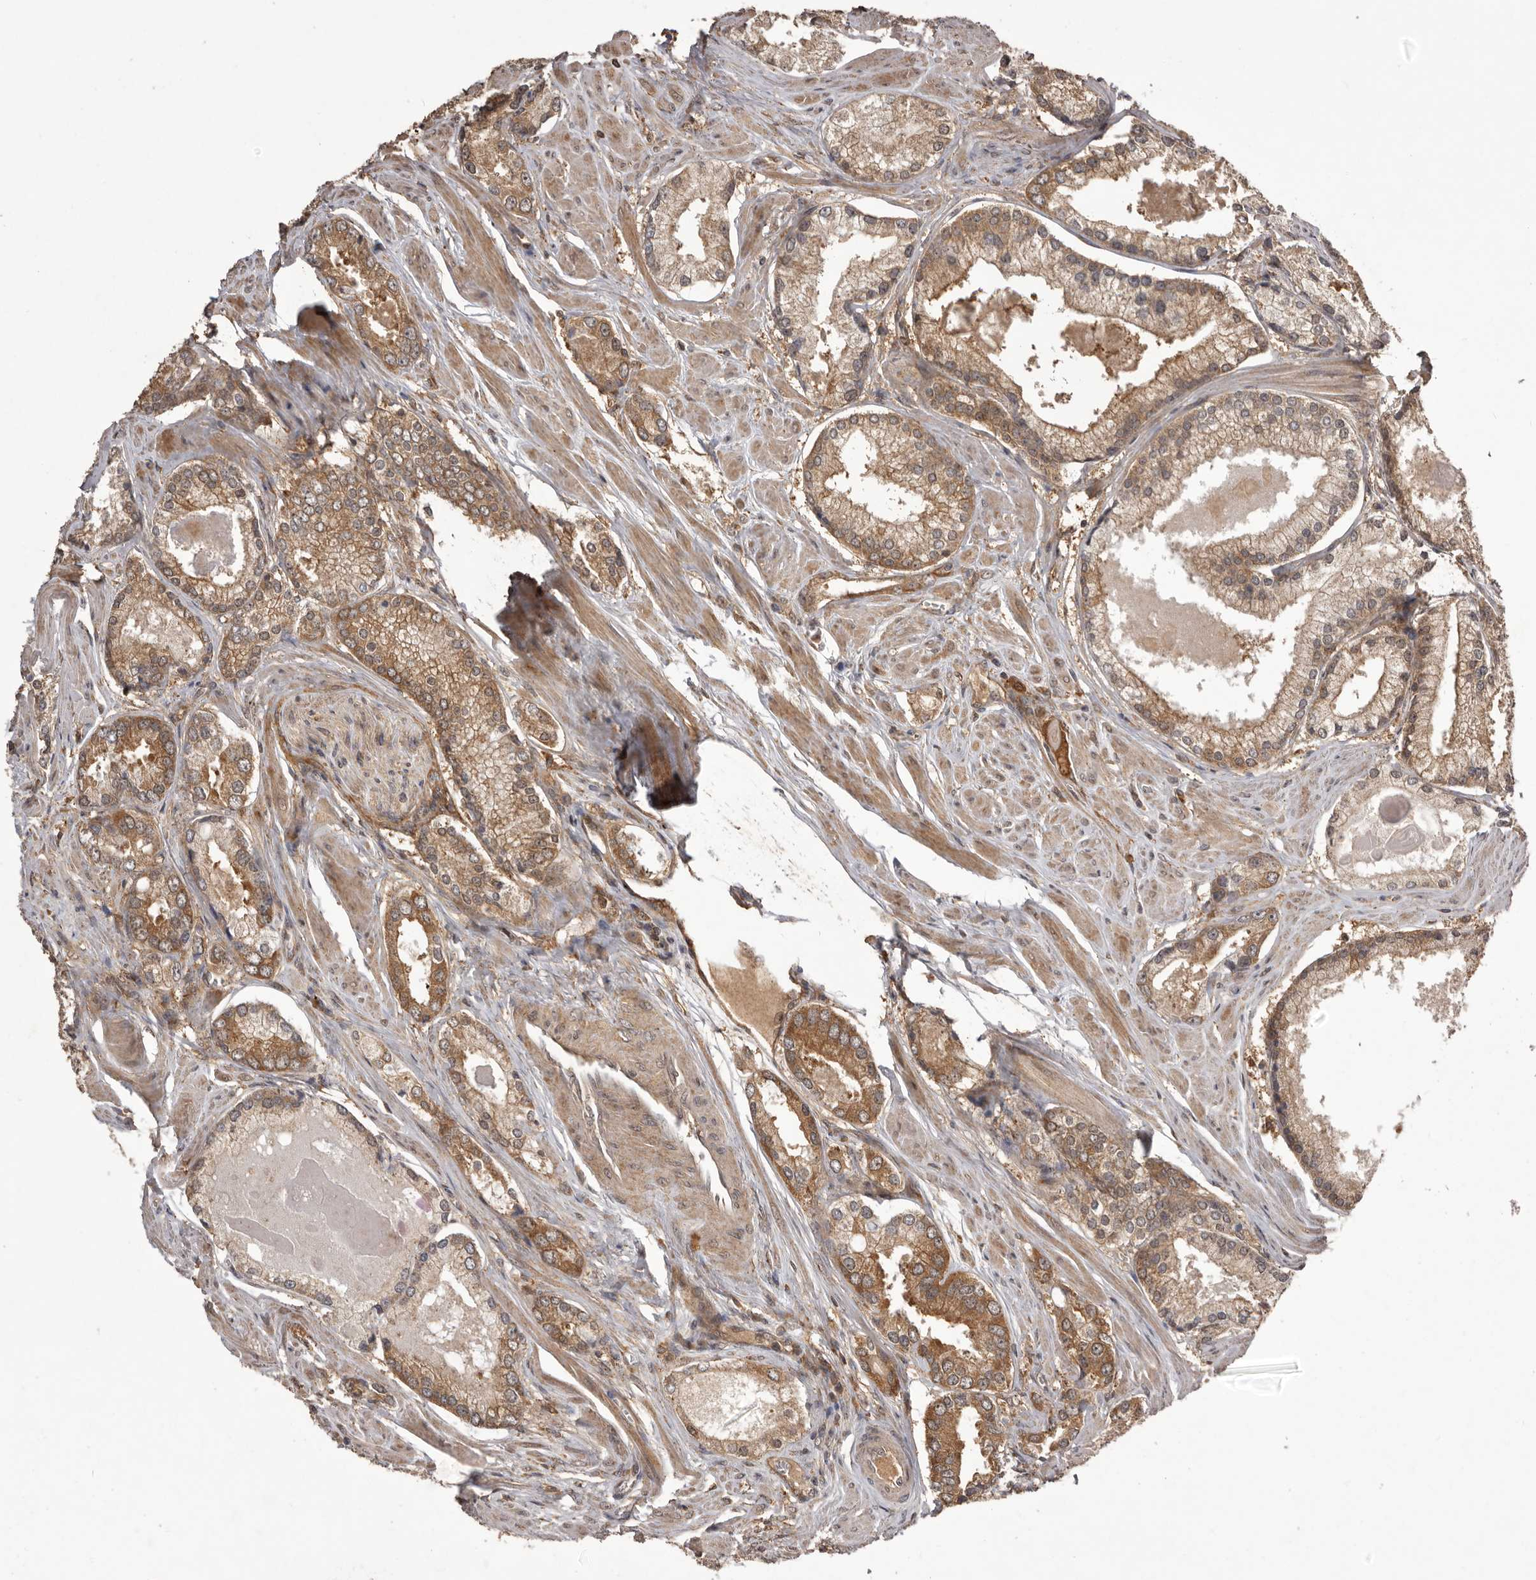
{"staining": {"intensity": "moderate", "quantity": ">75%", "location": "cytoplasmic/membranous"}, "tissue": "prostate cancer", "cell_type": "Tumor cells", "image_type": "cancer", "snomed": [{"axis": "morphology", "description": "Adenocarcinoma, Low grade"}, {"axis": "topography", "description": "Prostate"}], "caption": "Immunohistochemical staining of prostate cancer (low-grade adenocarcinoma) shows medium levels of moderate cytoplasmic/membranous expression in approximately >75% of tumor cells.", "gene": "SLC22A3", "patient": {"sex": "male", "age": 54}}